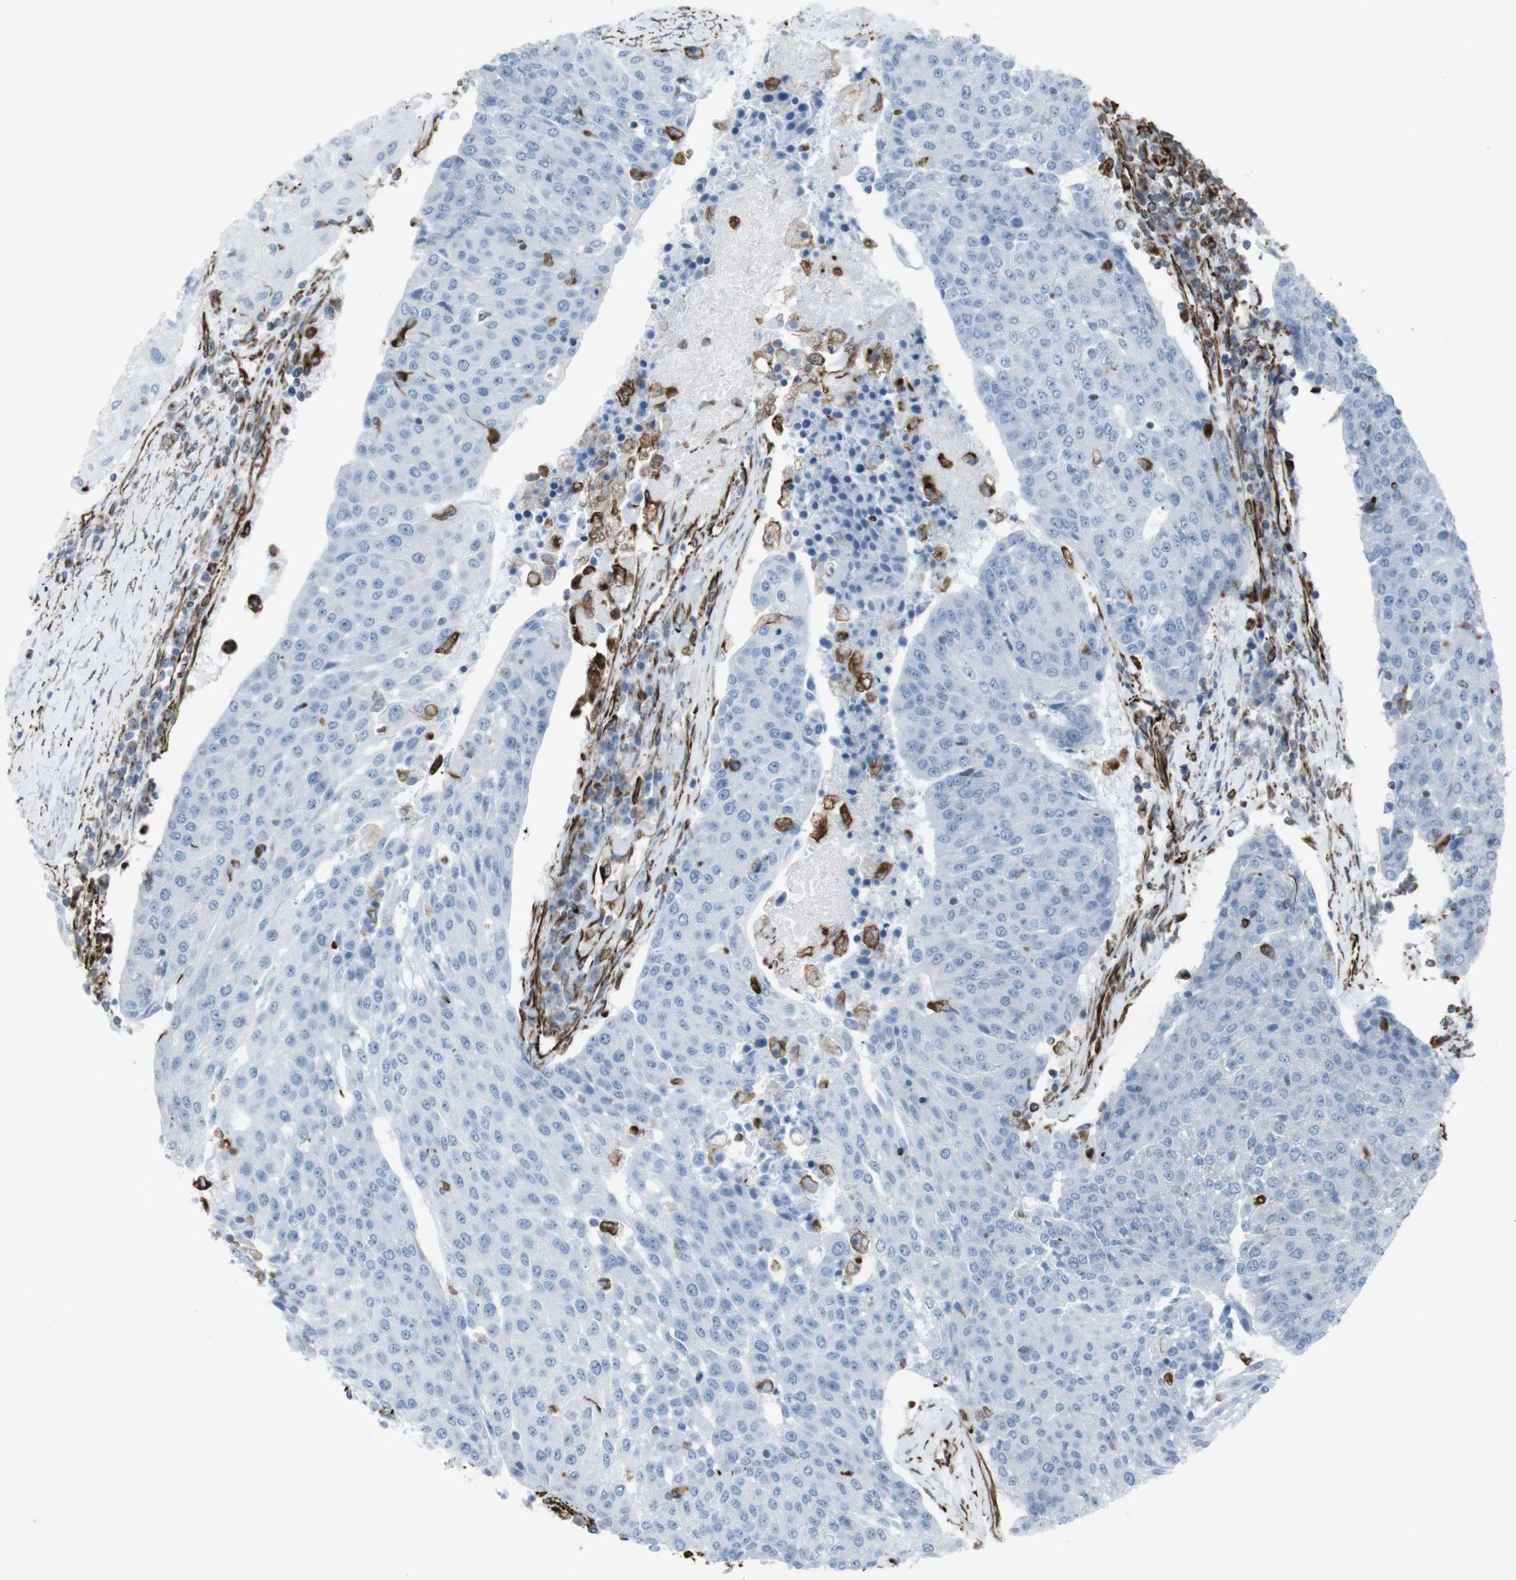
{"staining": {"intensity": "negative", "quantity": "none", "location": "none"}, "tissue": "urothelial cancer", "cell_type": "Tumor cells", "image_type": "cancer", "snomed": [{"axis": "morphology", "description": "Urothelial carcinoma, High grade"}, {"axis": "topography", "description": "Urinary bladder"}], "caption": "DAB (3,3'-diaminobenzidine) immunohistochemical staining of urothelial cancer shows no significant staining in tumor cells. (Stains: DAB immunohistochemistry (IHC) with hematoxylin counter stain, Microscopy: brightfield microscopy at high magnification).", "gene": "ZDHHC6", "patient": {"sex": "female", "age": 85}}